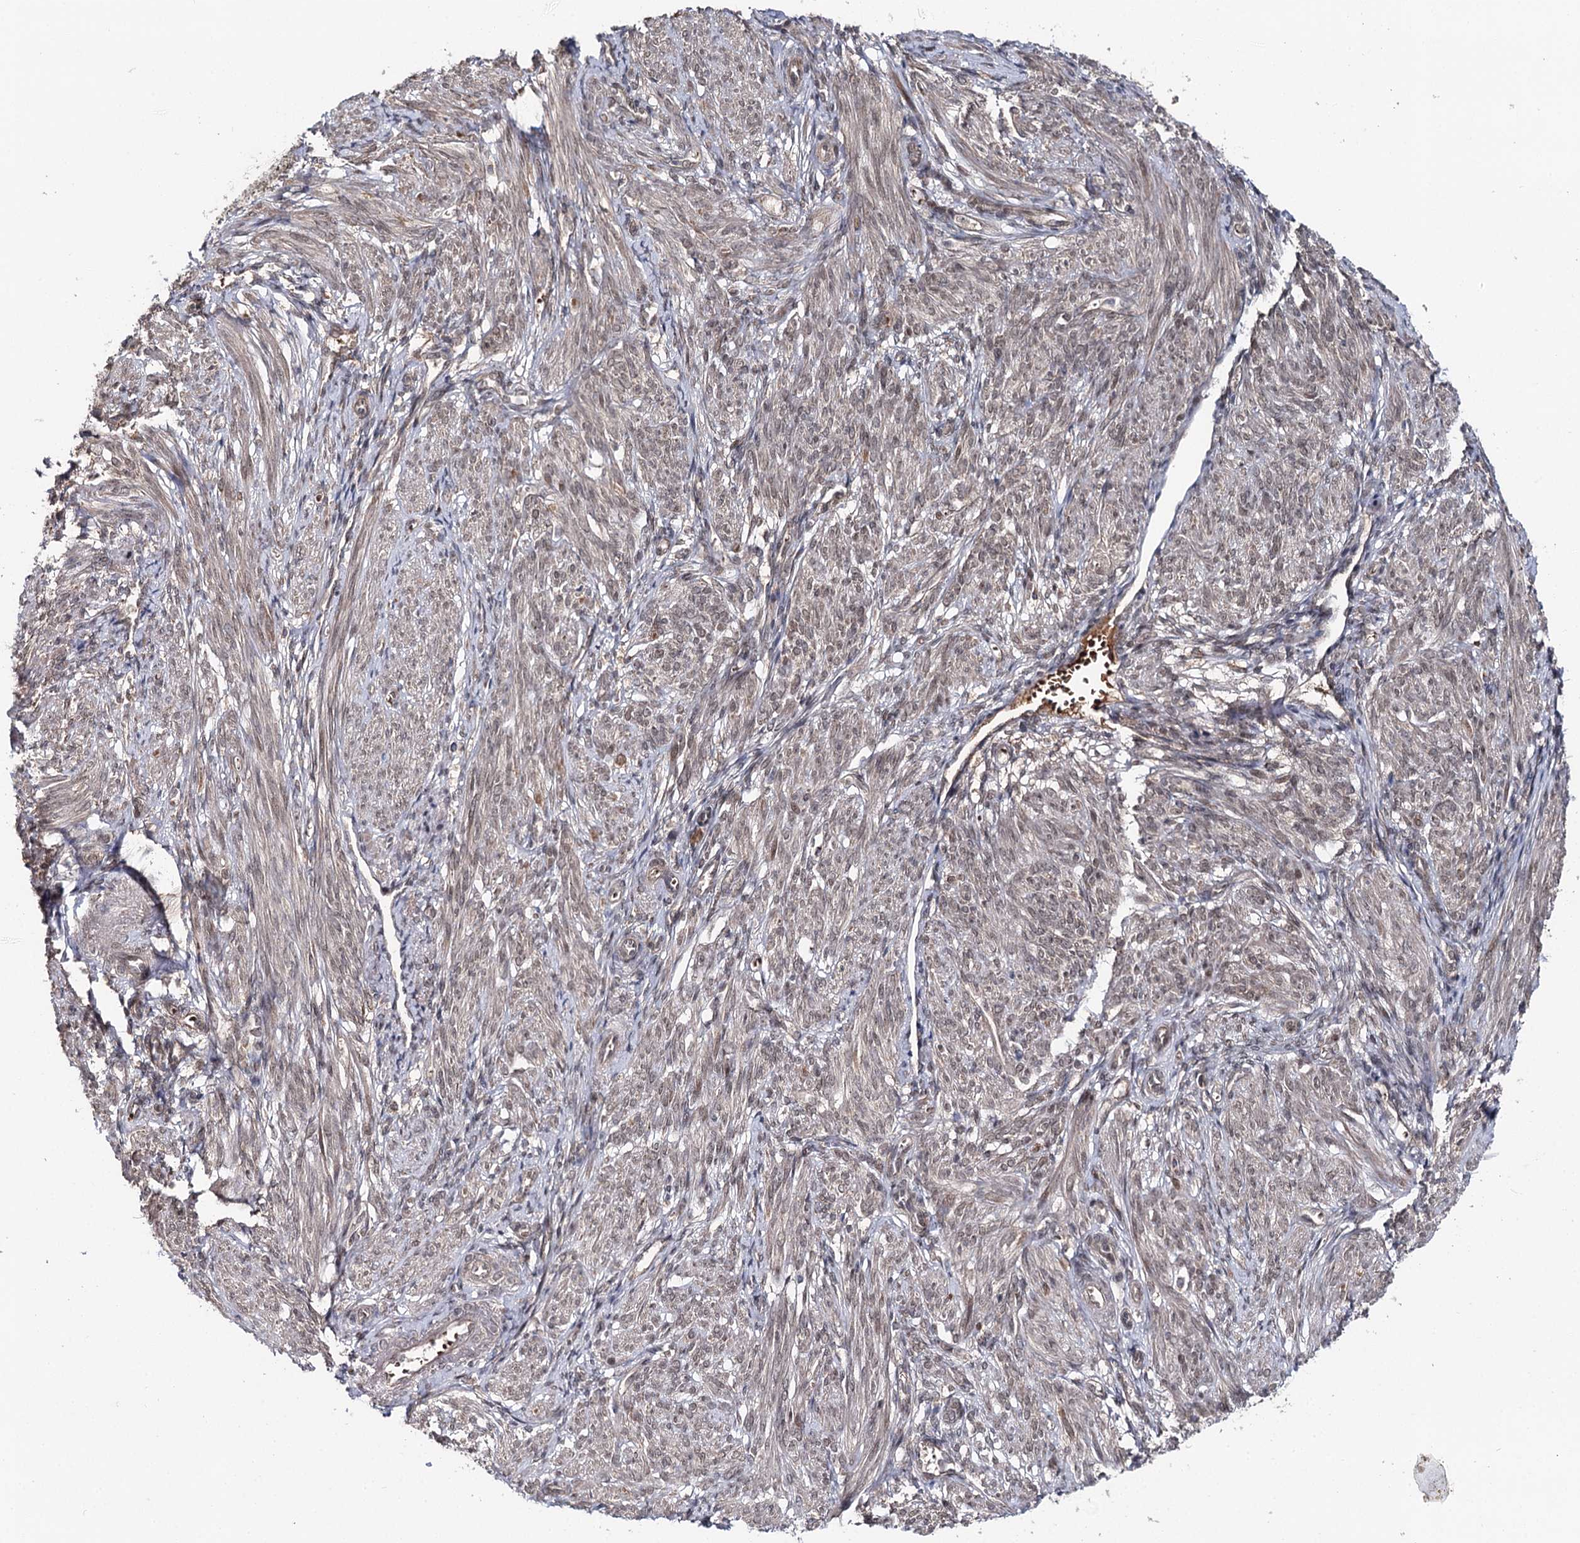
{"staining": {"intensity": "weak", "quantity": "25%-75%", "location": "cytoplasmic/membranous"}, "tissue": "smooth muscle", "cell_type": "Smooth muscle cells", "image_type": "normal", "snomed": [{"axis": "morphology", "description": "Normal tissue, NOS"}, {"axis": "topography", "description": "Smooth muscle"}], "caption": "DAB immunohistochemical staining of unremarkable human smooth muscle exhibits weak cytoplasmic/membranous protein expression in about 25%-75% of smooth muscle cells. (DAB = brown stain, brightfield microscopy at high magnification).", "gene": "MSANTD2", "patient": {"sex": "female", "age": 39}}